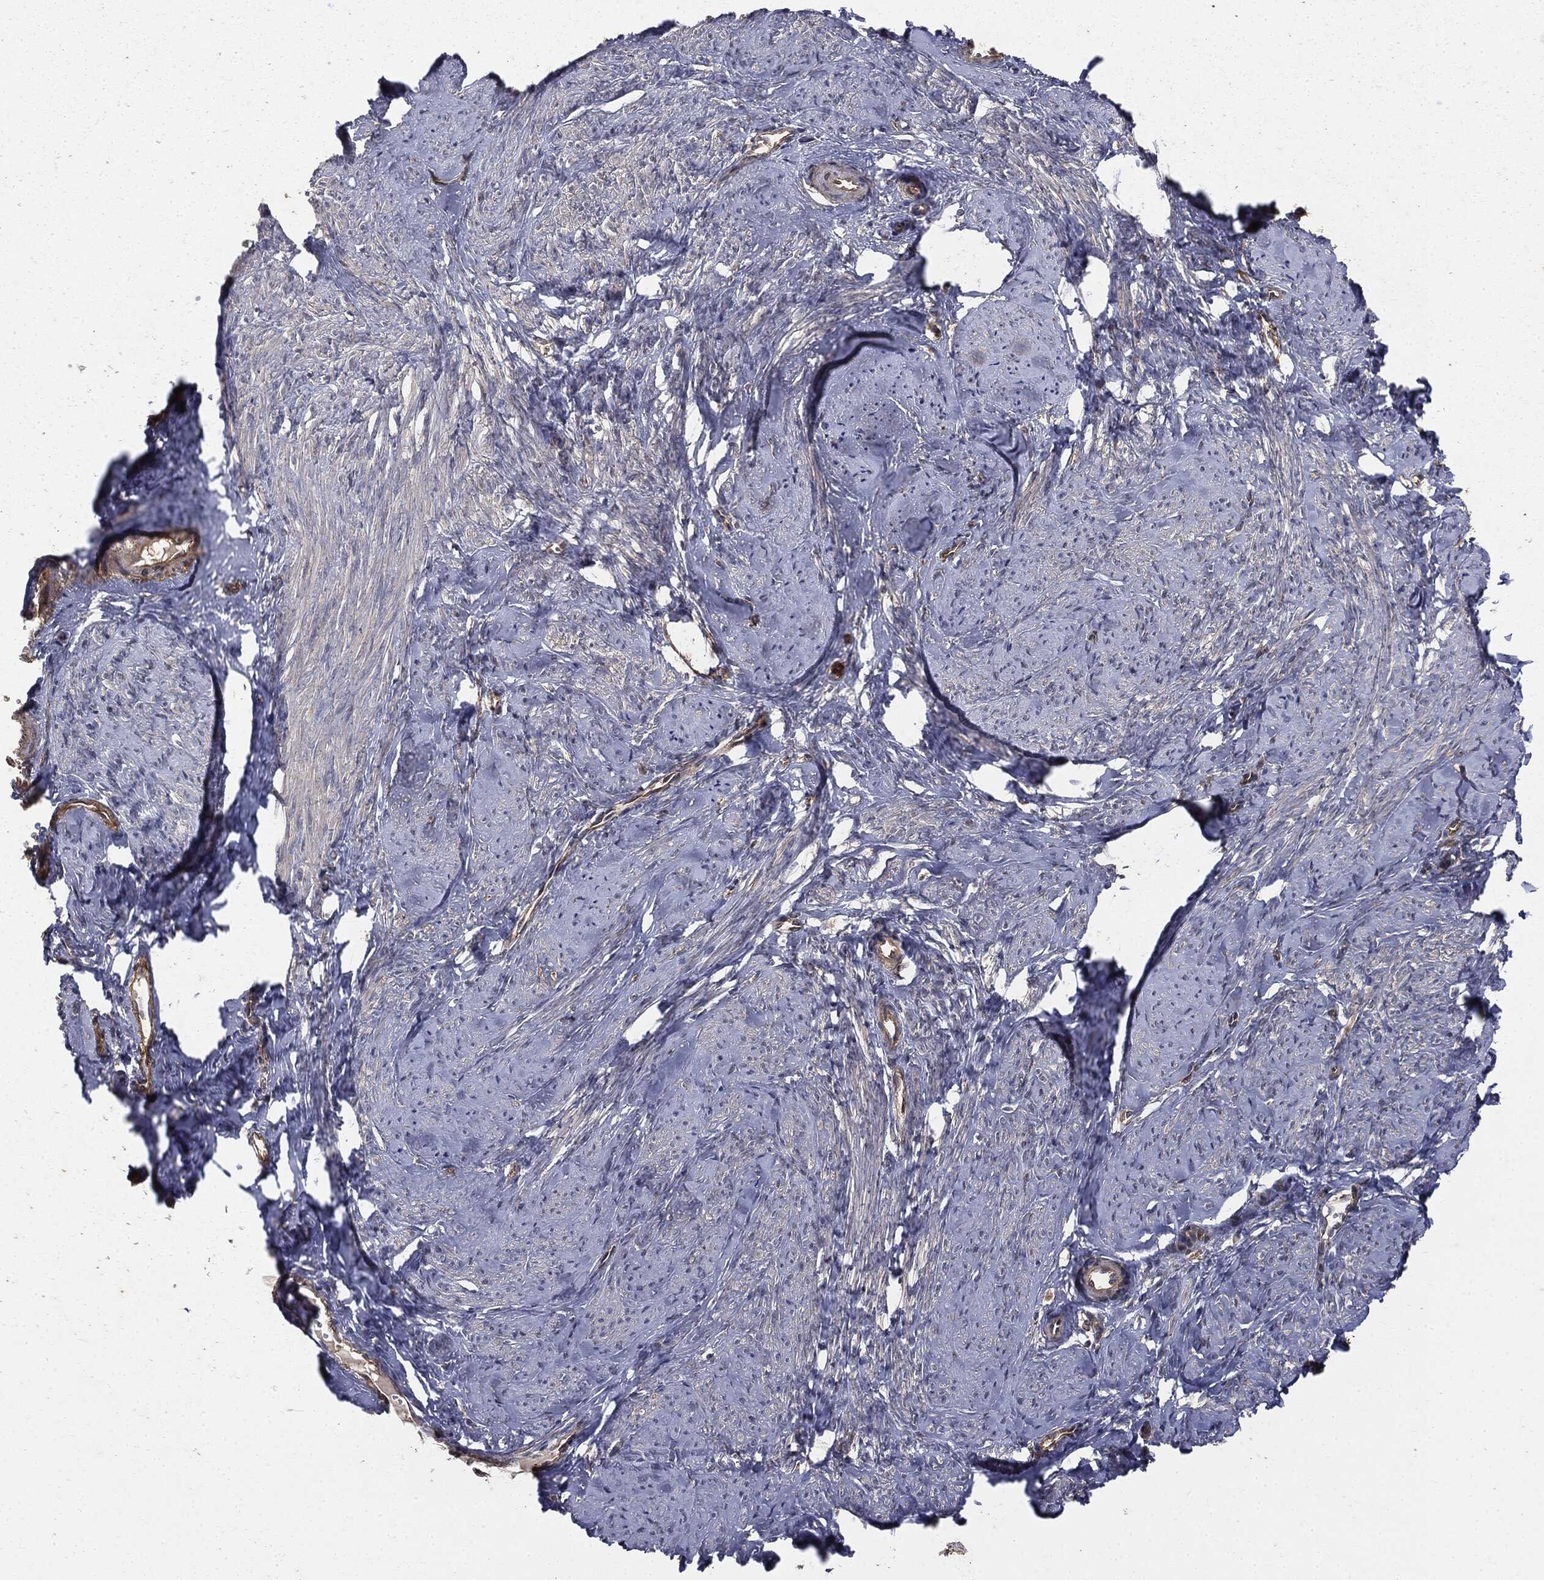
{"staining": {"intensity": "negative", "quantity": "none", "location": "none"}, "tissue": "smooth muscle", "cell_type": "Smooth muscle cells", "image_type": "normal", "snomed": [{"axis": "morphology", "description": "Normal tissue, NOS"}, {"axis": "topography", "description": "Smooth muscle"}], "caption": "The histopathology image exhibits no significant staining in smooth muscle cells of smooth muscle. (IHC, brightfield microscopy, high magnification).", "gene": "GNB5", "patient": {"sex": "female", "age": 48}}